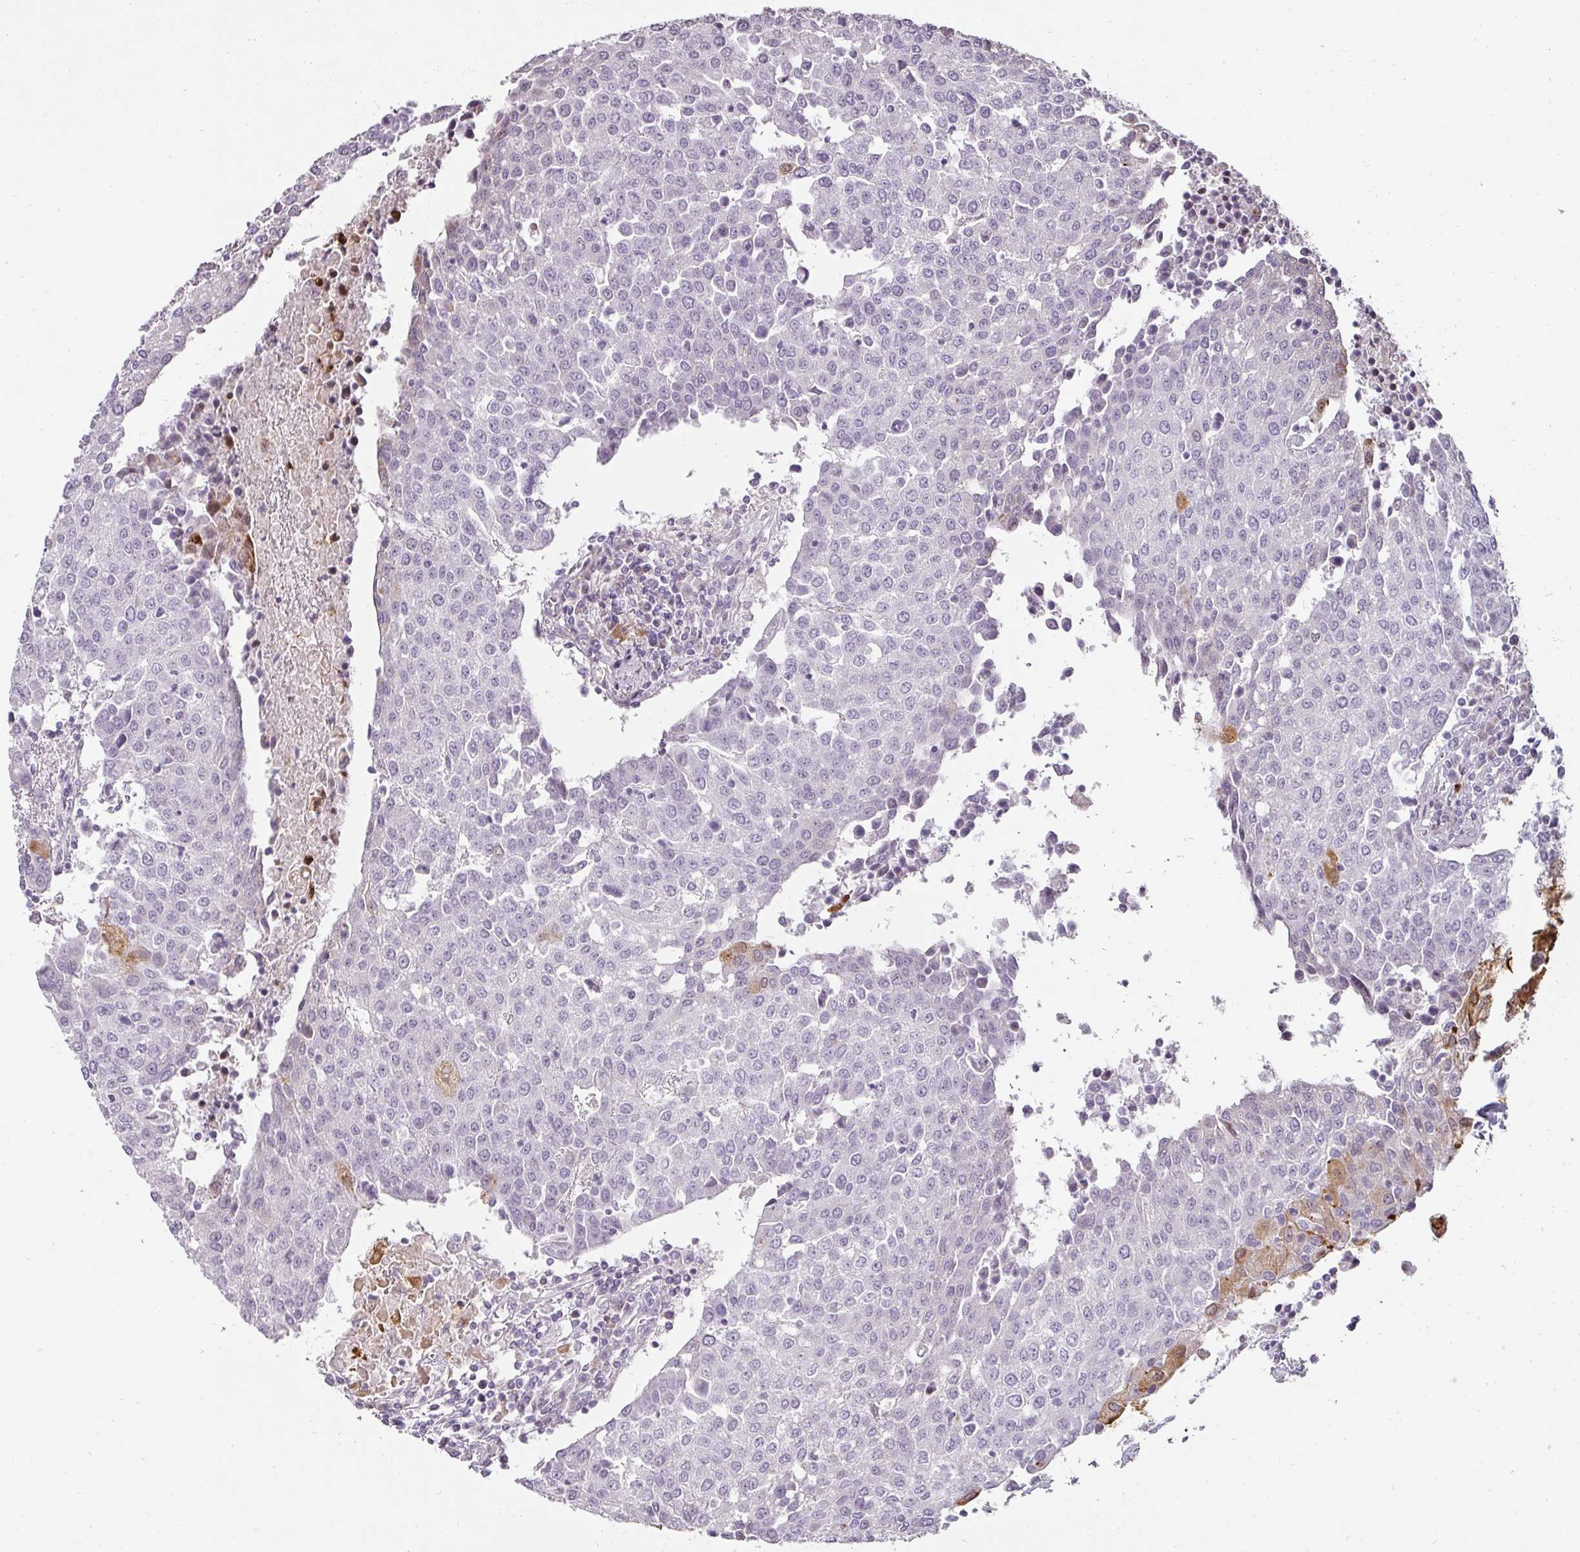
{"staining": {"intensity": "moderate", "quantity": "<25%", "location": "cytoplasmic/membranous,nuclear"}, "tissue": "urothelial cancer", "cell_type": "Tumor cells", "image_type": "cancer", "snomed": [{"axis": "morphology", "description": "Urothelial carcinoma, High grade"}, {"axis": "topography", "description": "Urinary bladder"}], "caption": "Immunohistochemistry staining of high-grade urothelial carcinoma, which demonstrates low levels of moderate cytoplasmic/membranous and nuclear staining in approximately <25% of tumor cells indicating moderate cytoplasmic/membranous and nuclear protein staining. The staining was performed using DAB (3,3'-diaminobenzidine) (brown) for protein detection and nuclei were counterstained in hematoxylin (blue).", "gene": "BIK", "patient": {"sex": "female", "age": 85}}